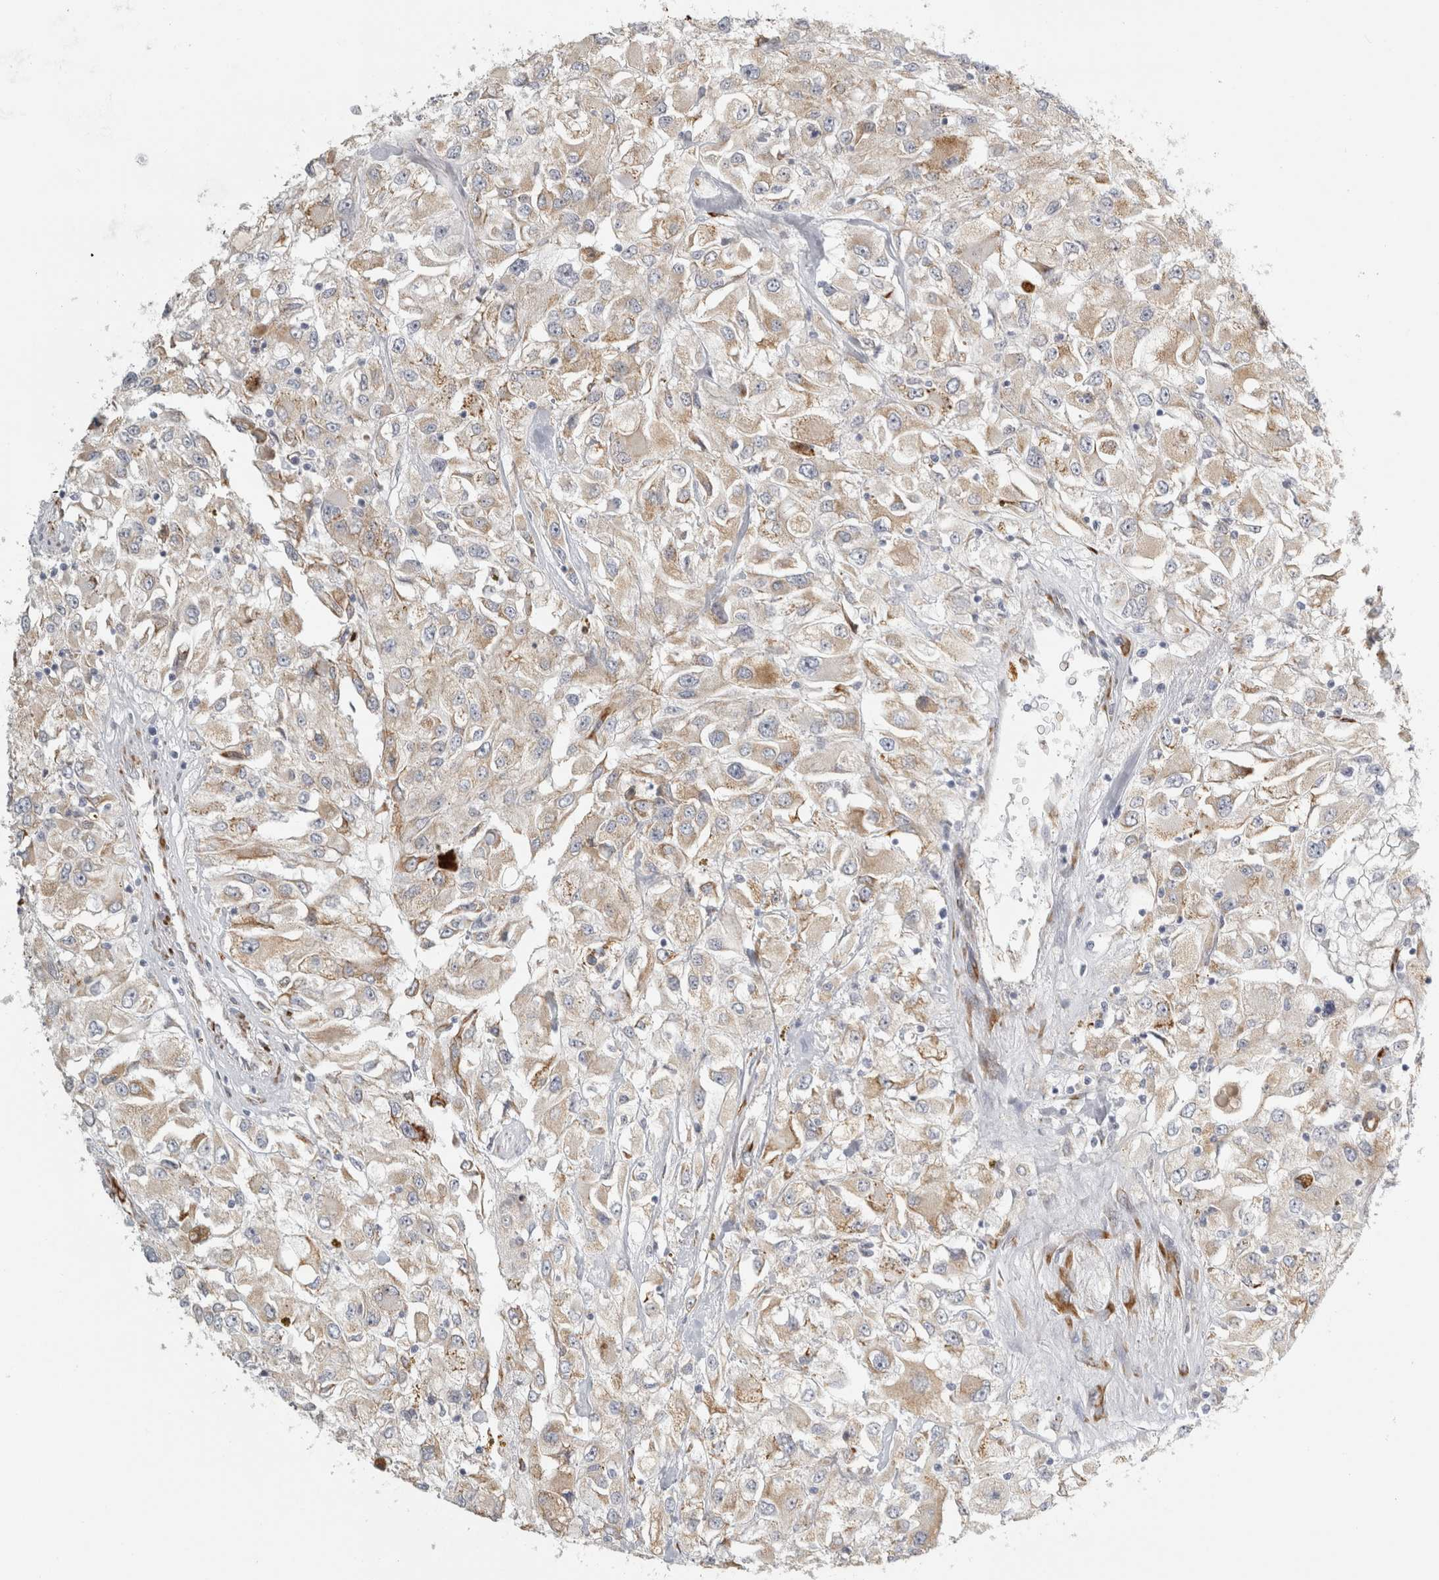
{"staining": {"intensity": "moderate", "quantity": "25%-75%", "location": "cytoplasmic/membranous"}, "tissue": "renal cancer", "cell_type": "Tumor cells", "image_type": "cancer", "snomed": [{"axis": "morphology", "description": "Adenocarcinoma, NOS"}, {"axis": "topography", "description": "Kidney"}], "caption": "This image shows IHC staining of human adenocarcinoma (renal), with medium moderate cytoplasmic/membranous positivity in about 25%-75% of tumor cells.", "gene": "OSTN", "patient": {"sex": "female", "age": 52}}